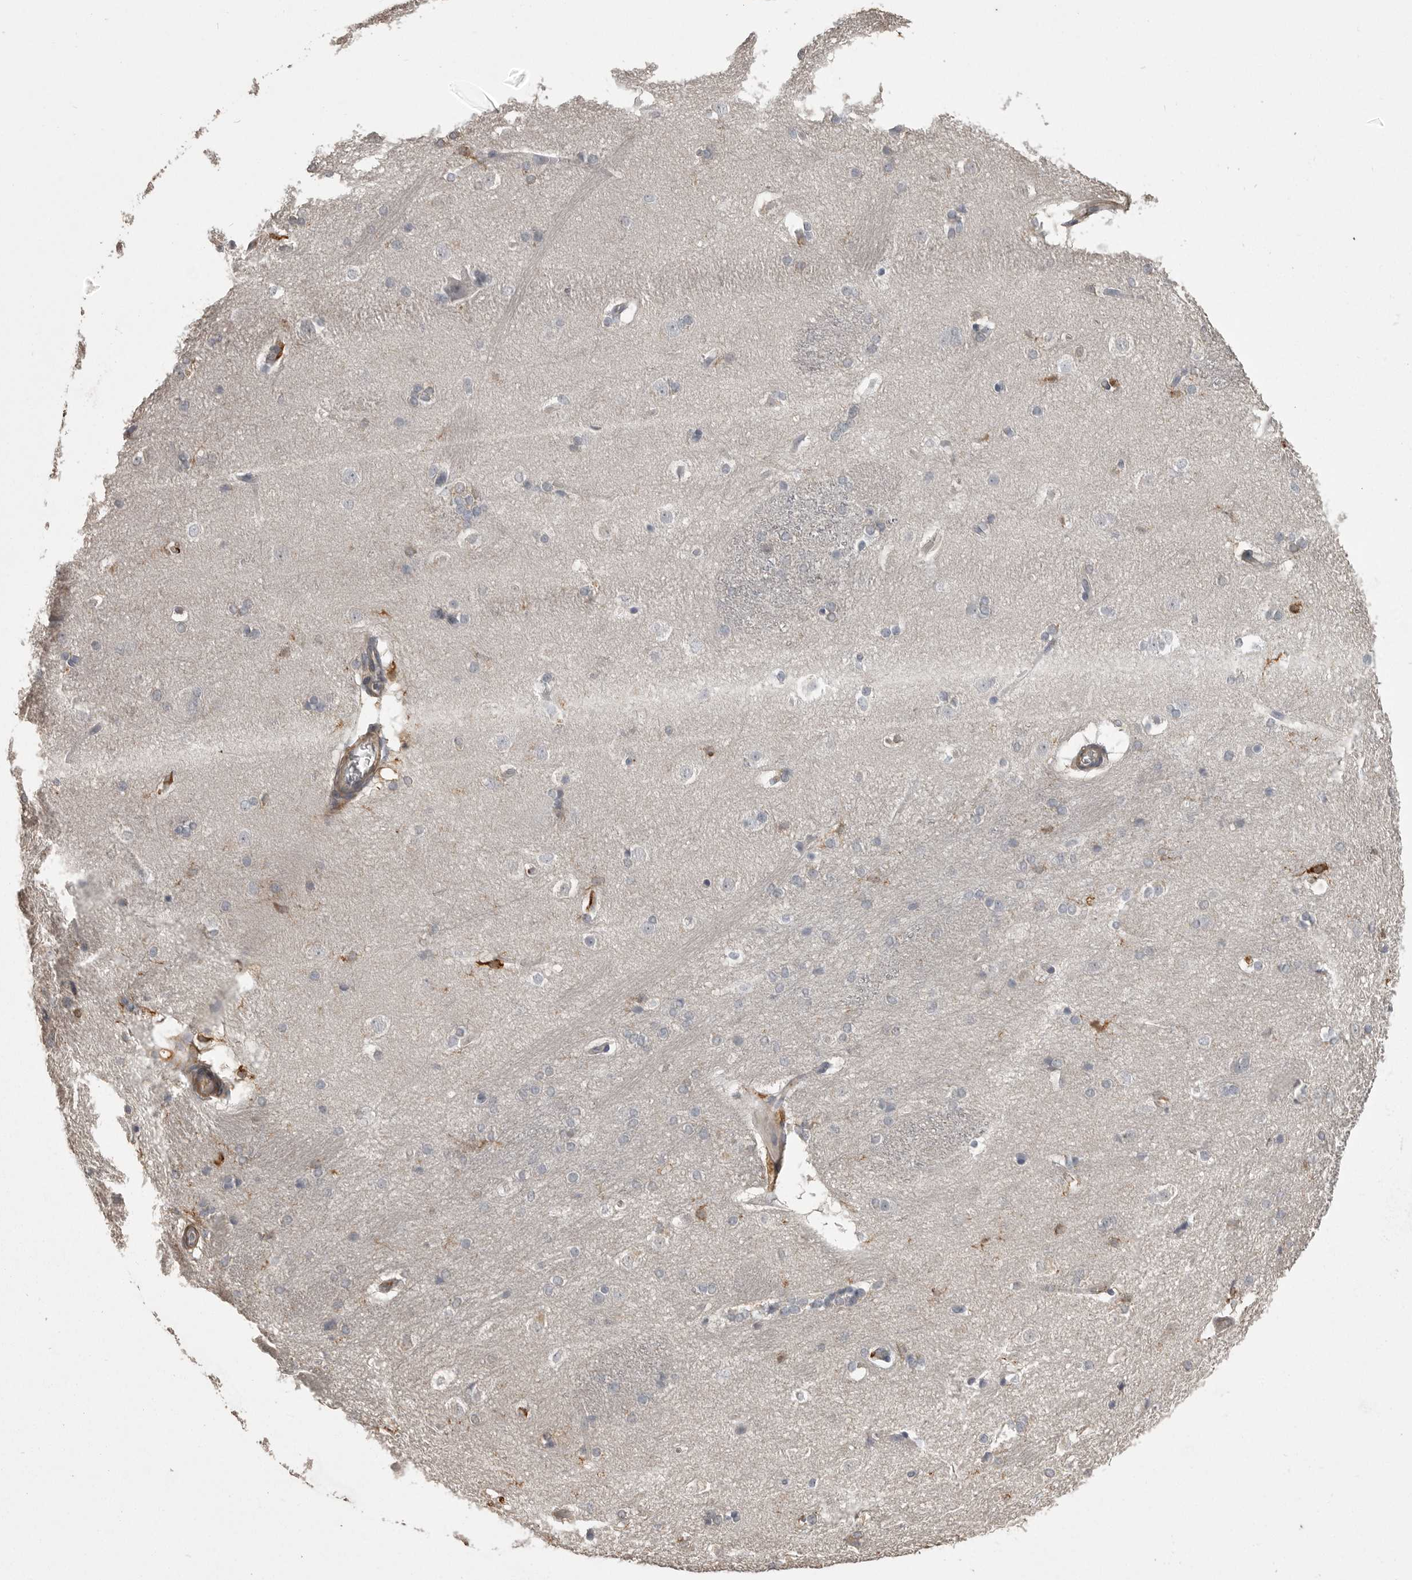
{"staining": {"intensity": "strong", "quantity": "<25%", "location": "cytoplasmic/membranous"}, "tissue": "caudate", "cell_type": "Glial cells", "image_type": "normal", "snomed": [{"axis": "morphology", "description": "Normal tissue, NOS"}, {"axis": "topography", "description": "Lateral ventricle wall"}], "caption": "High-magnification brightfield microscopy of benign caudate stained with DAB (brown) and counterstained with hematoxylin (blue). glial cells exhibit strong cytoplasmic/membranous expression is identified in about<25% of cells. (IHC, brightfield microscopy, high magnification).", "gene": "CMTM6", "patient": {"sex": "female", "age": 19}}